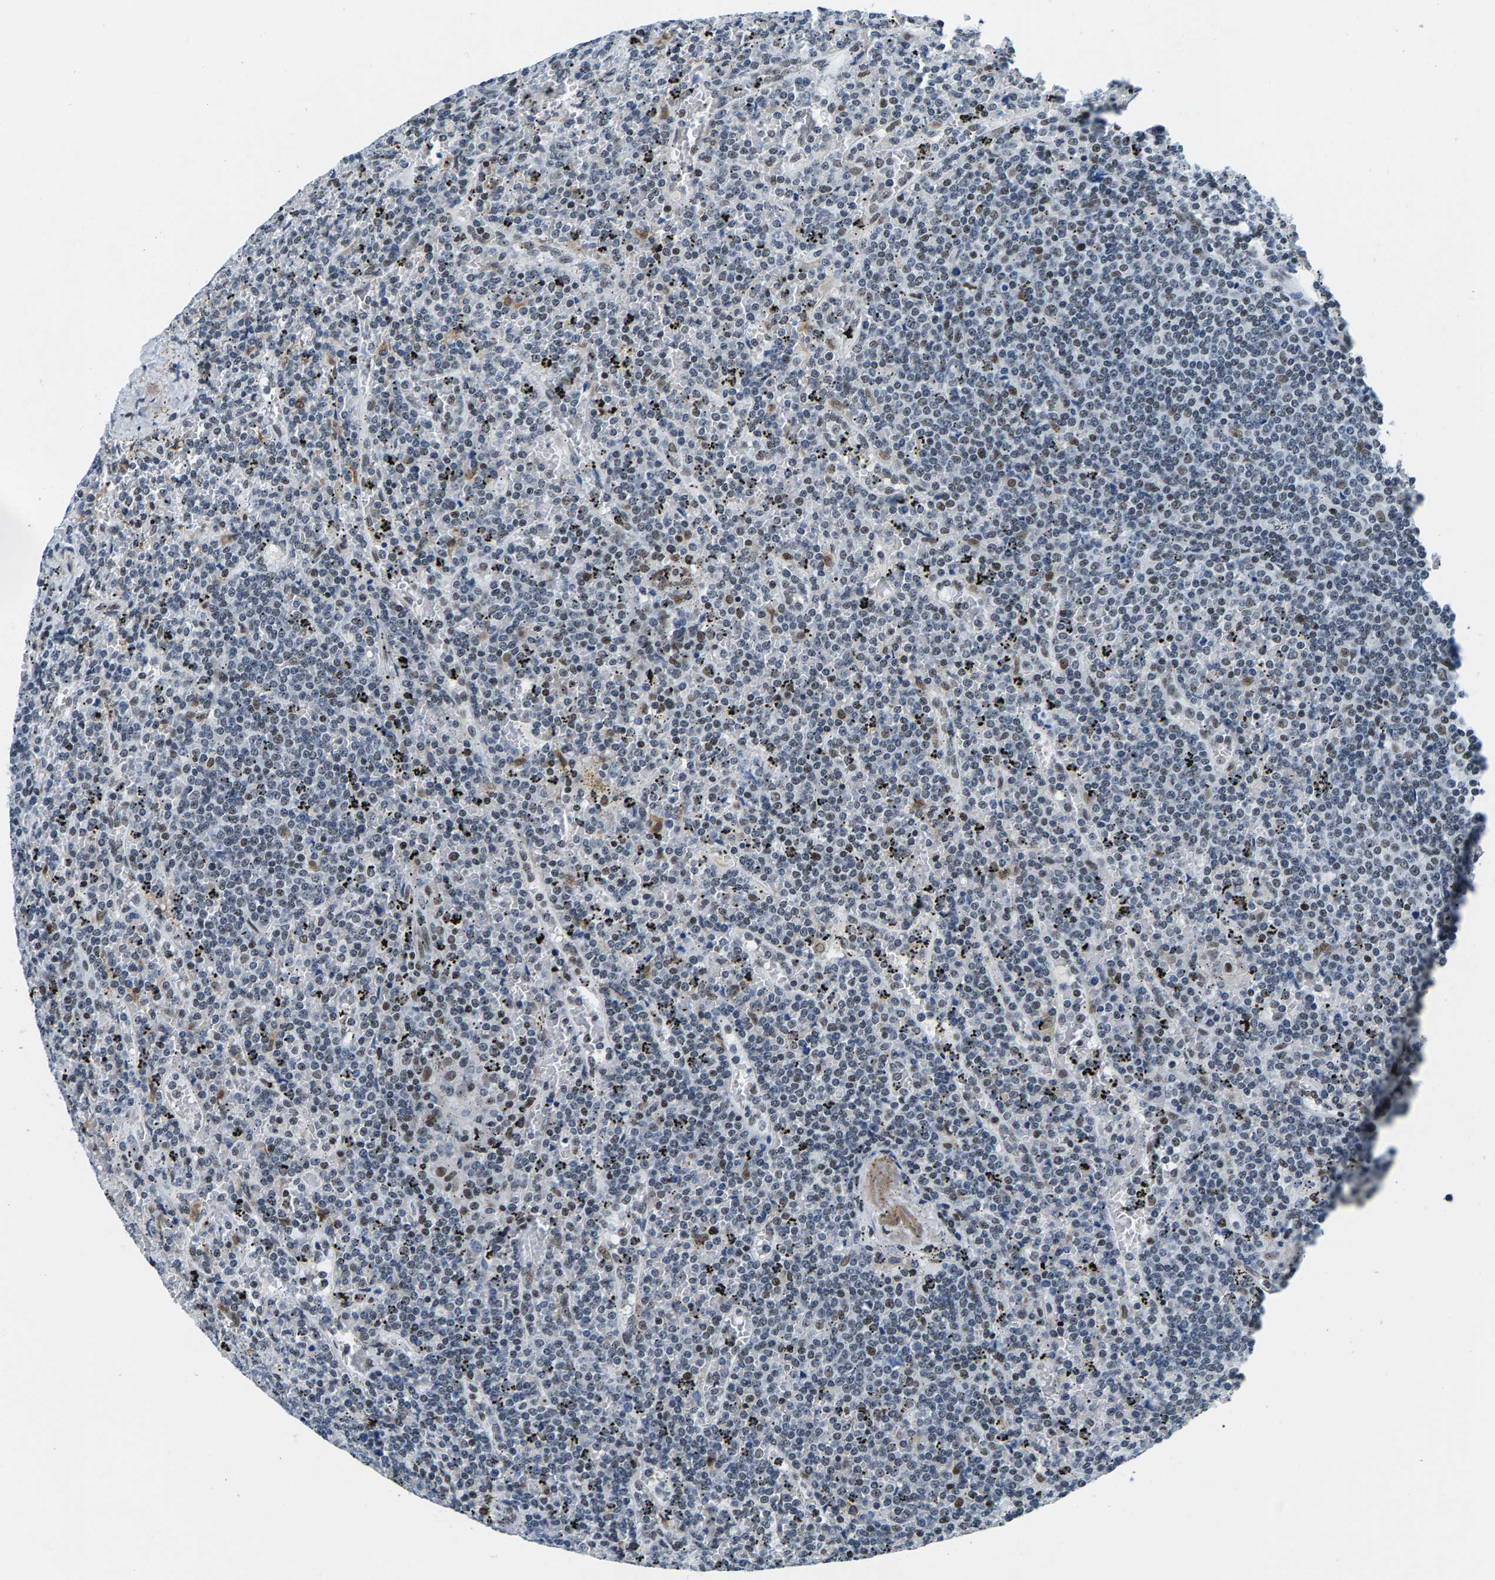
{"staining": {"intensity": "weak", "quantity": "<25%", "location": "nuclear"}, "tissue": "lymphoma", "cell_type": "Tumor cells", "image_type": "cancer", "snomed": [{"axis": "morphology", "description": "Malignant lymphoma, non-Hodgkin's type, Low grade"}, {"axis": "topography", "description": "Spleen"}], "caption": "DAB immunohistochemical staining of human lymphoma reveals no significant staining in tumor cells.", "gene": "ATF2", "patient": {"sex": "female", "age": 19}}